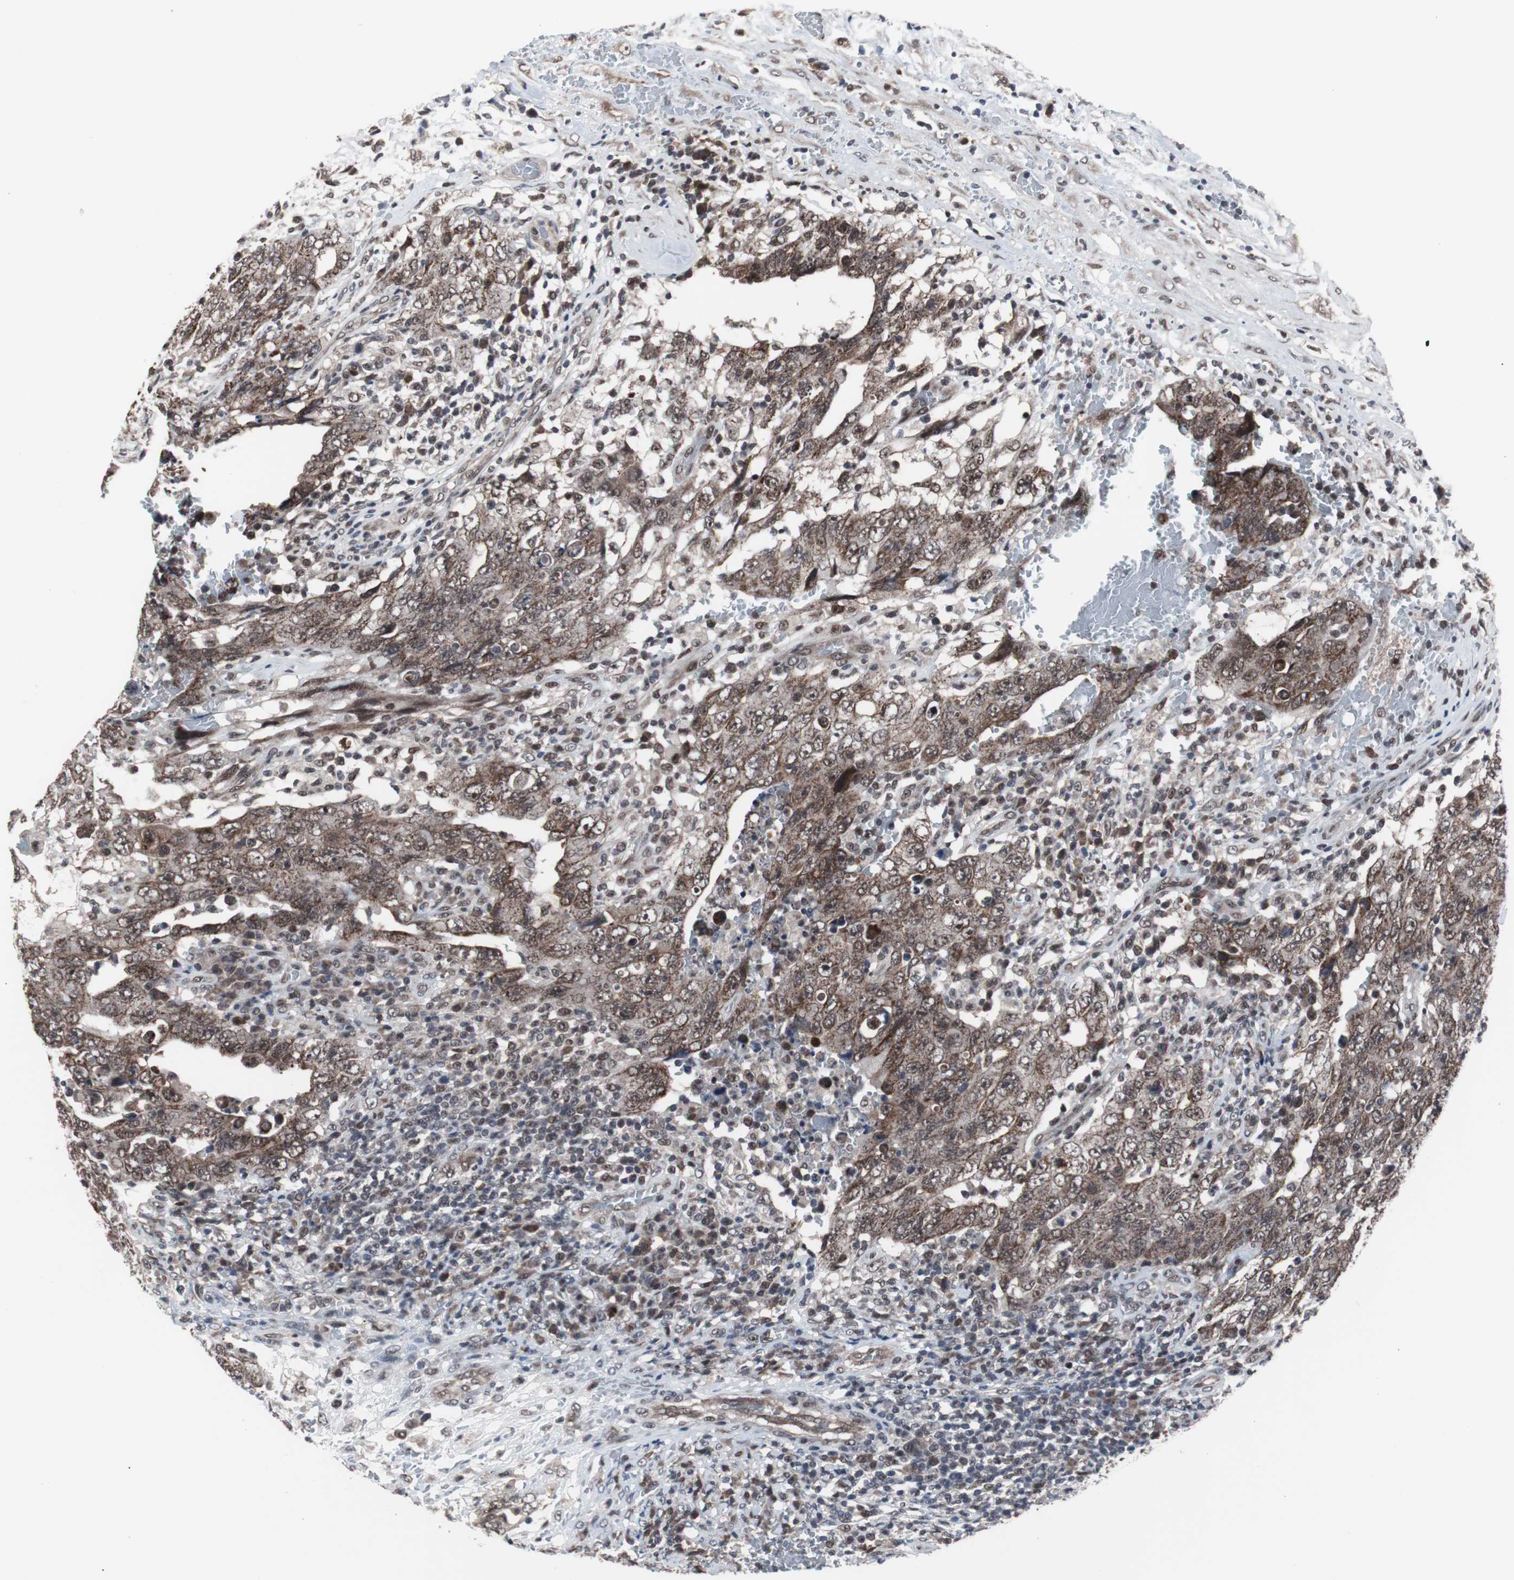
{"staining": {"intensity": "moderate", "quantity": ">75%", "location": "cytoplasmic/membranous,nuclear"}, "tissue": "testis cancer", "cell_type": "Tumor cells", "image_type": "cancer", "snomed": [{"axis": "morphology", "description": "Carcinoma, Embryonal, NOS"}, {"axis": "topography", "description": "Testis"}], "caption": "Approximately >75% of tumor cells in testis embryonal carcinoma exhibit moderate cytoplasmic/membranous and nuclear protein expression as visualized by brown immunohistochemical staining.", "gene": "GTF2F2", "patient": {"sex": "male", "age": 26}}